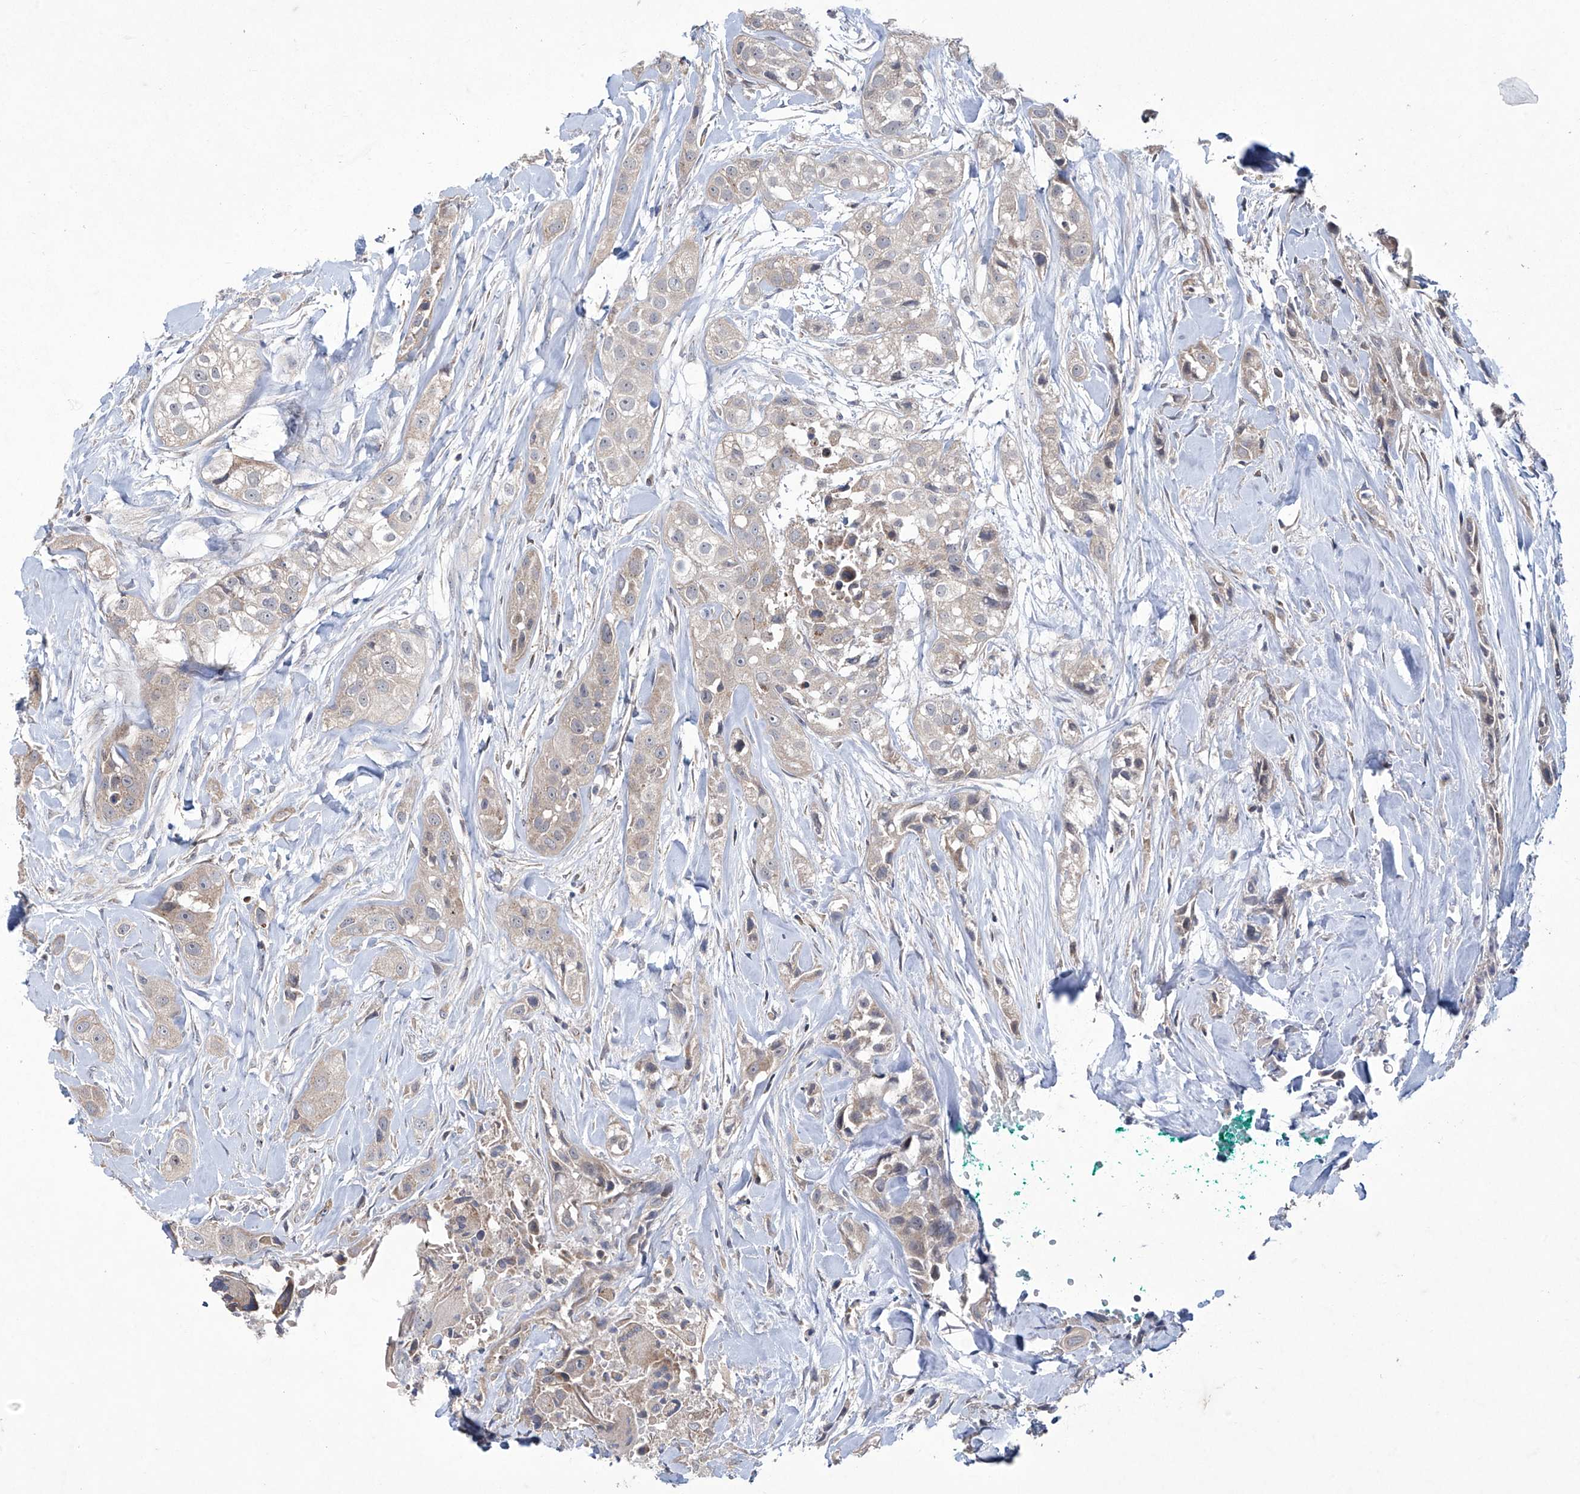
{"staining": {"intensity": "negative", "quantity": "none", "location": "none"}, "tissue": "head and neck cancer", "cell_type": "Tumor cells", "image_type": "cancer", "snomed": [{"axis": "morphology", "description": "Normal tissue, NOS"}, {"axis": "morphology", "description": "Squamous cell carcinoma, NOS"}, {"axis": "topography", "description": "Skeletal muscle"}, {"axis": "topography", "description": "Head-Neck"}], "caption": "This is an immunohistochemistry (IHC) image of head and neck squamous cell carcinoma. There is no expression in tumor cells.", "gene": "TRIM60", "patient": {"sex": "male", "age": 51}}